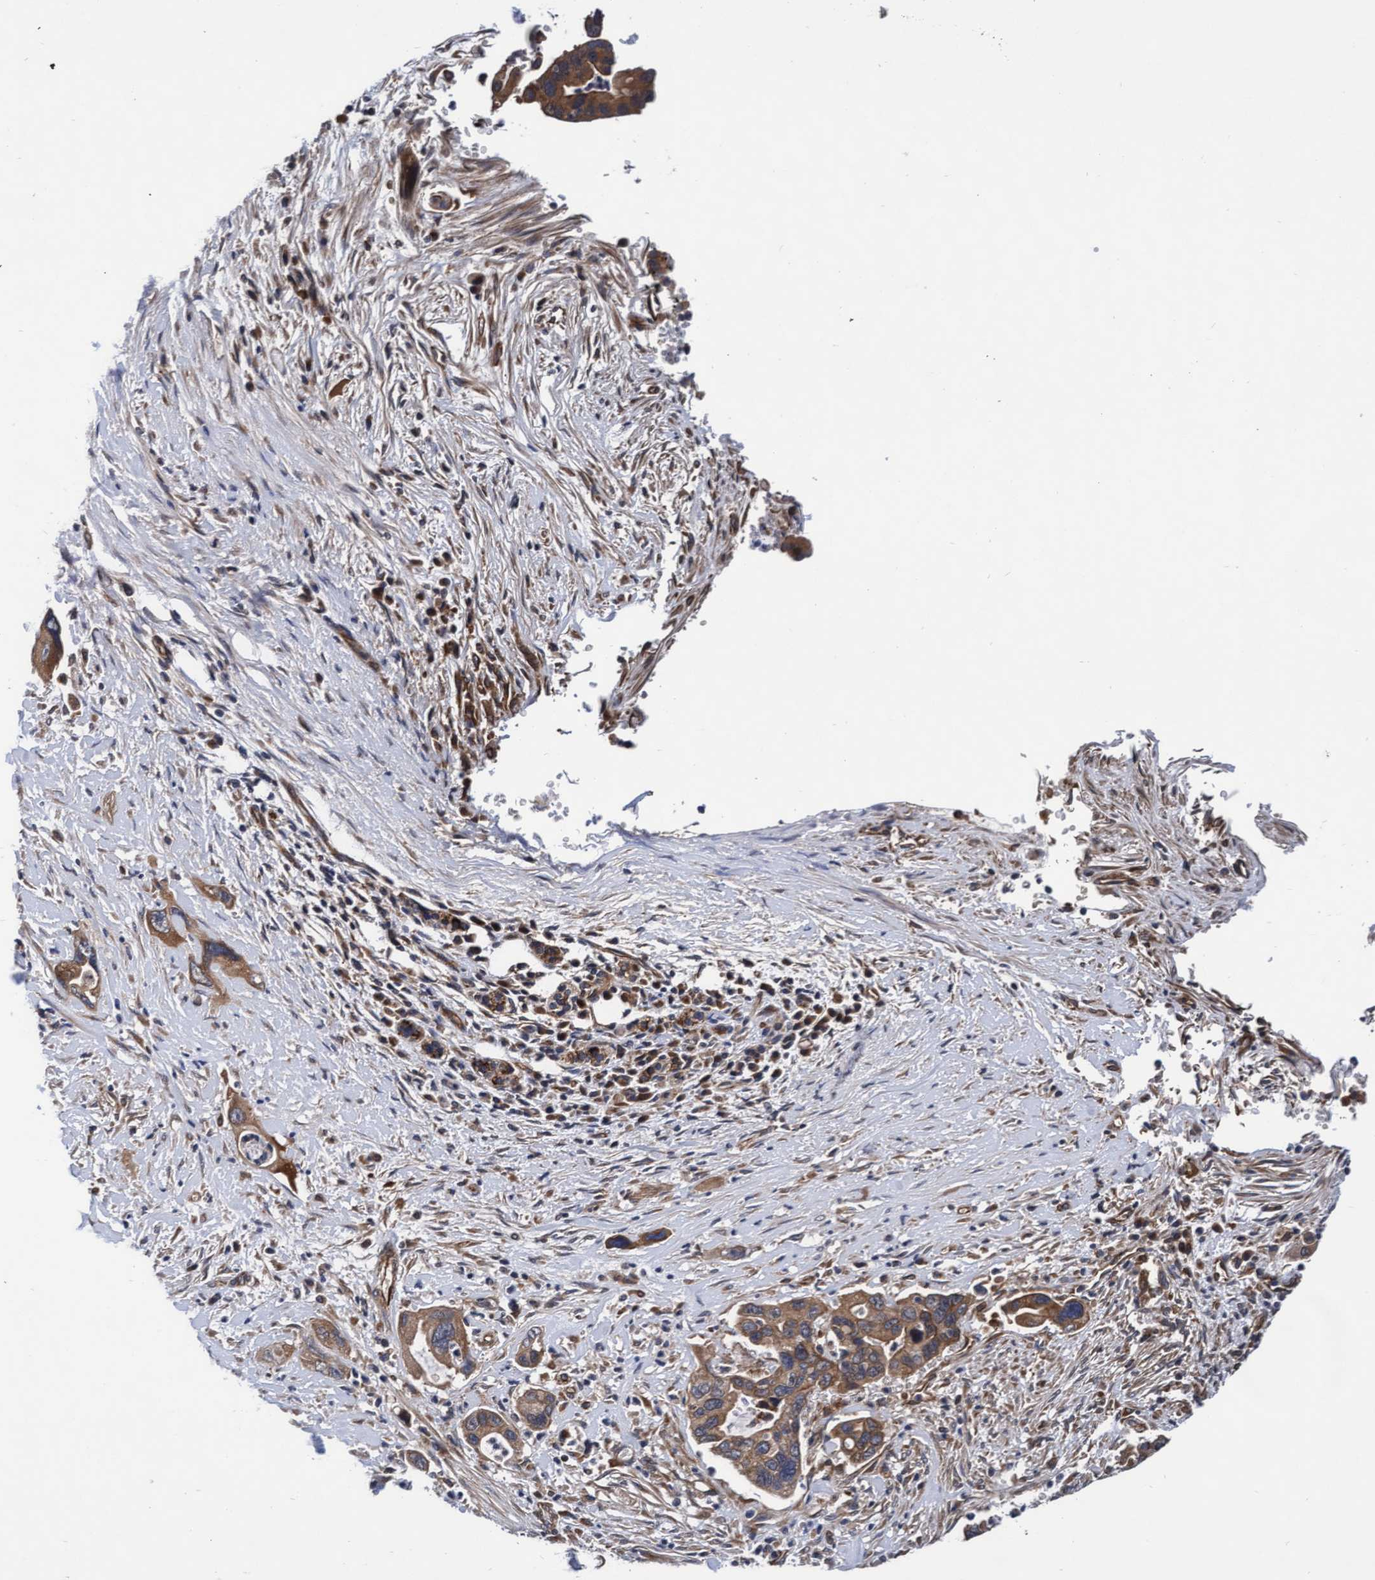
{"staining": {"intensity": "moderate", "quantity": ">75%", "location": "cytoplasmic/membranous"}, "tissue": "pancreatic cancer", "cell_type": "Tumor cells", "image_type": "cancer", "snomed": [{"axis": "morphology", "description": "Adenocarcinoma, NOS"}, {"axis": "topography", "description": "Pancreas"}], "caption": "Moderate cytoplasmic/membranous positivity is identified in about >75% of tumor cells in pancreatic cancer.", "gene": "EFCAB13", "patient": {"sex": "female", "age": 70}}